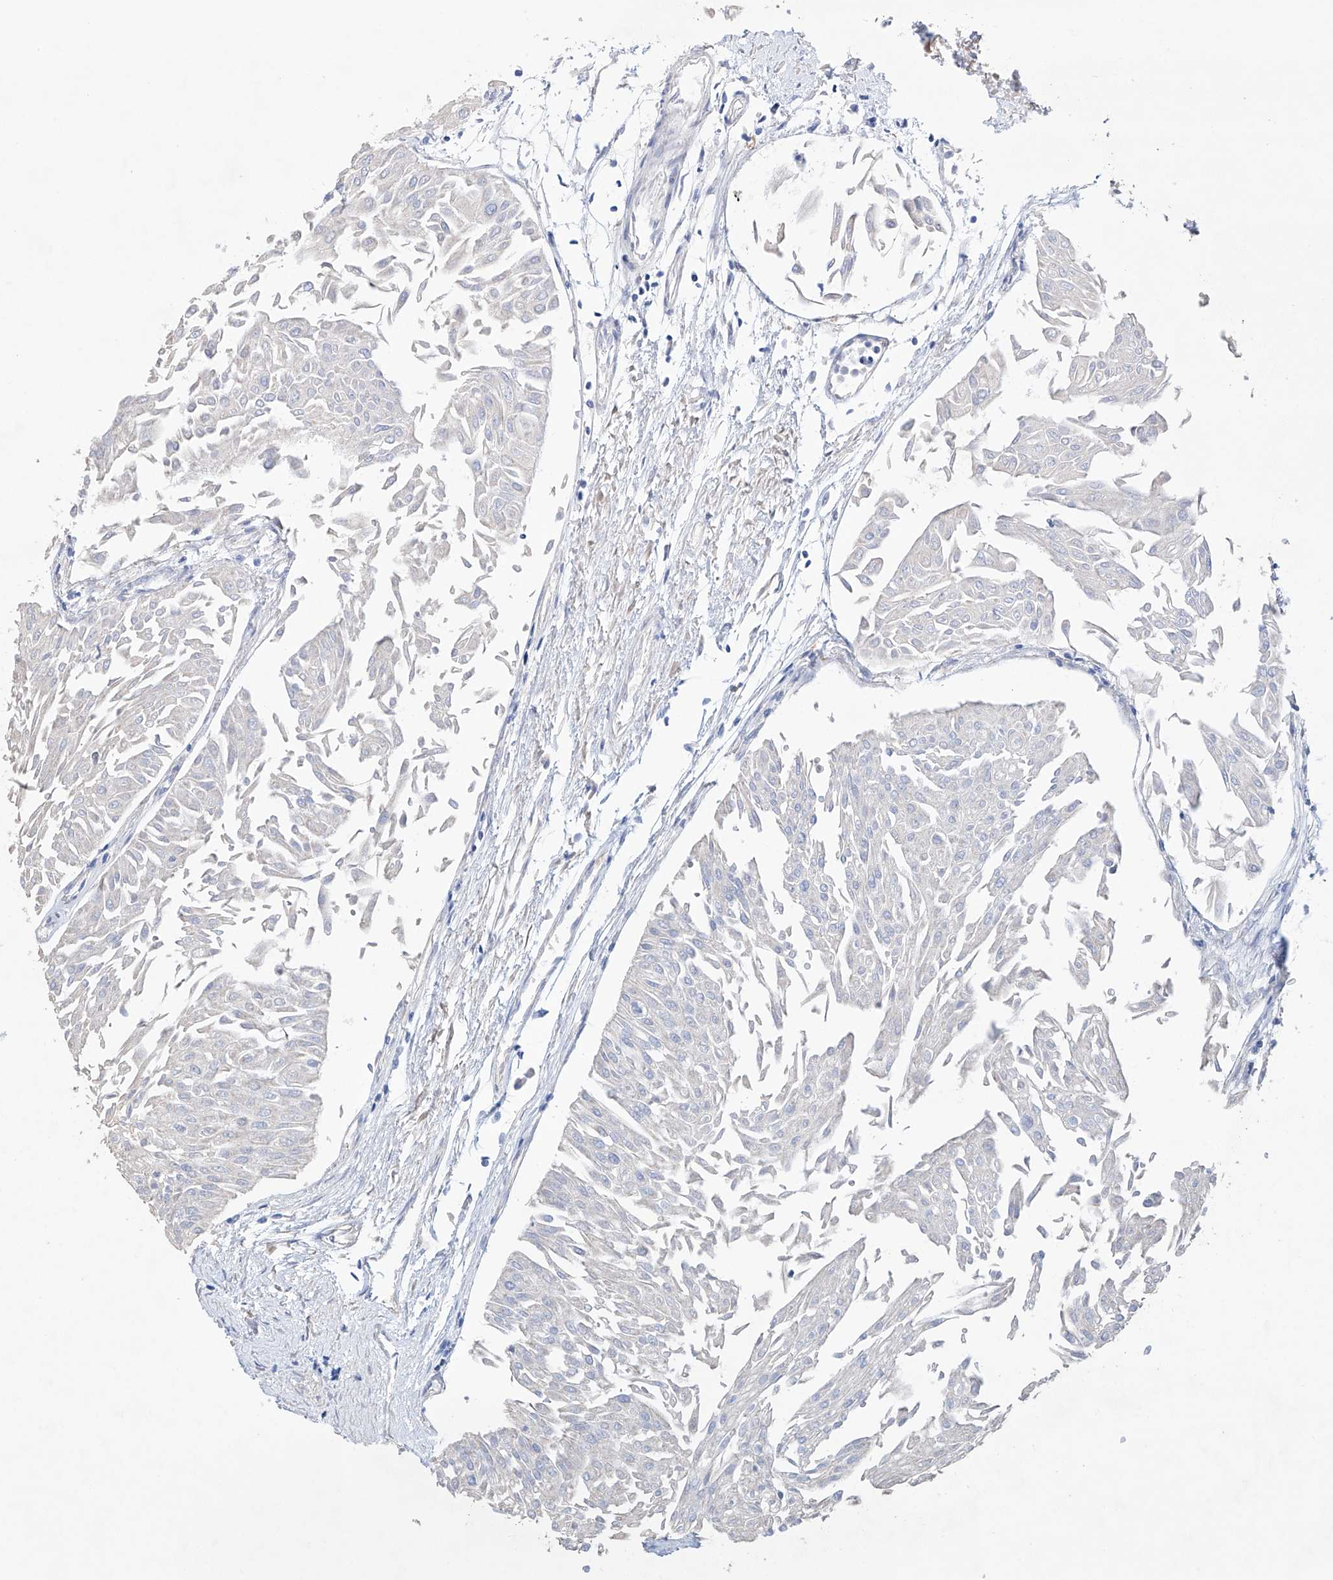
{"staining": {"intensity": "negative", "quantity": "none", "location": "none"}, "tissue": "urothelial cancer", "cell_type": "Tumor cells", "image_type": "cancer", "snomed": [{"axis": "morphology", "description": "Urothelial carcinoma, Low grade"}, {"axis": "topography", "description": "Urinary bladder"}], "caption": "This is an immunohistochemistry micrograph of low-grade urothelial carcinoma. There is no expression in tumor cells.", "gene": "AFG1L", "patient": {"sex": "male", "age": 67}}